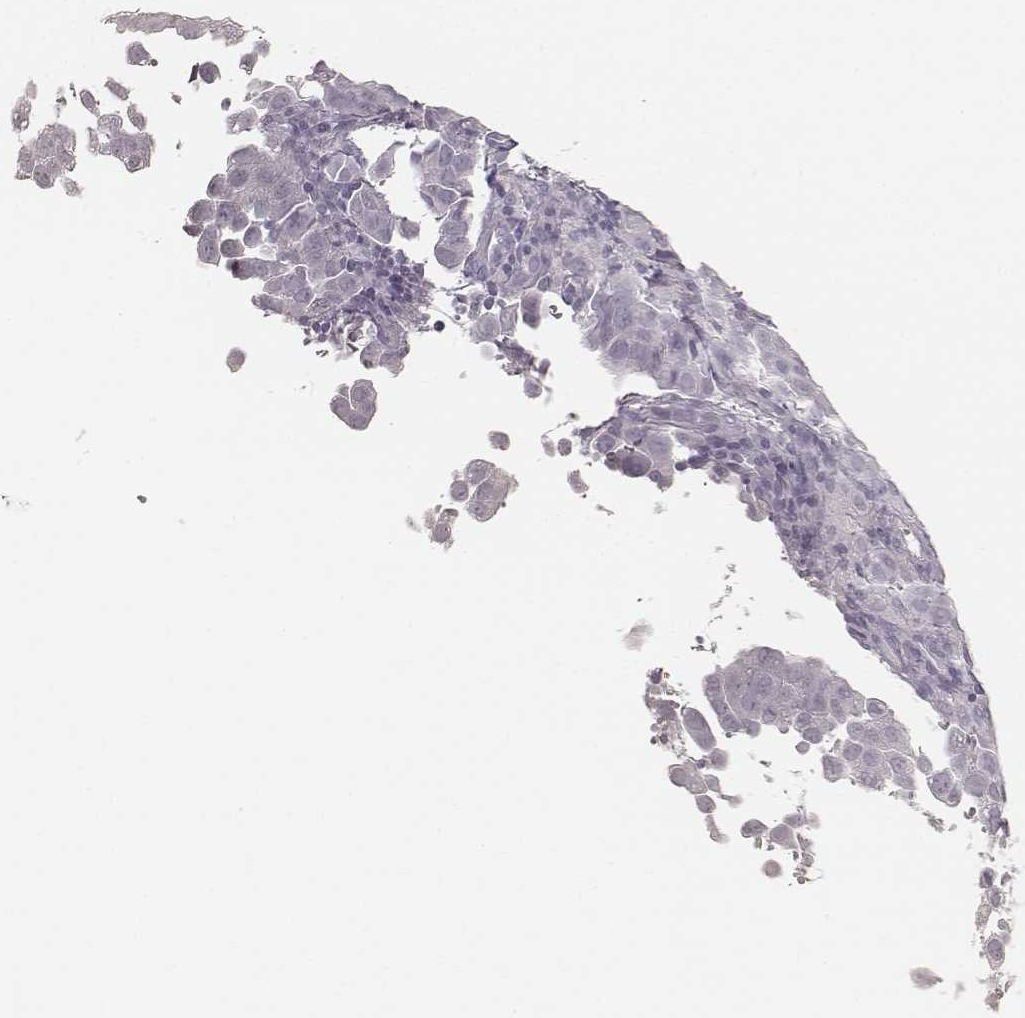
{"staining": {"intensity": "negative", "quantity": "none", "location": "none"}, "tissue": "cervical cancer", "cell_type": "Tumor cells", "image_type": "cancer", "snomed": [{"axis": "morphology", "description": "Squamous cell carcinoma, NOS"}, {"axis": "topography", "description": "Cervix"}], "caption": "A high-resolution micrograph shows immunohistochemistry staining of cervical squamous cell carcinoma, which demonstrates no significant positivity in tumor cells.", "gene": "KRT34", "patient": {"sex": "female", "age": 55}}